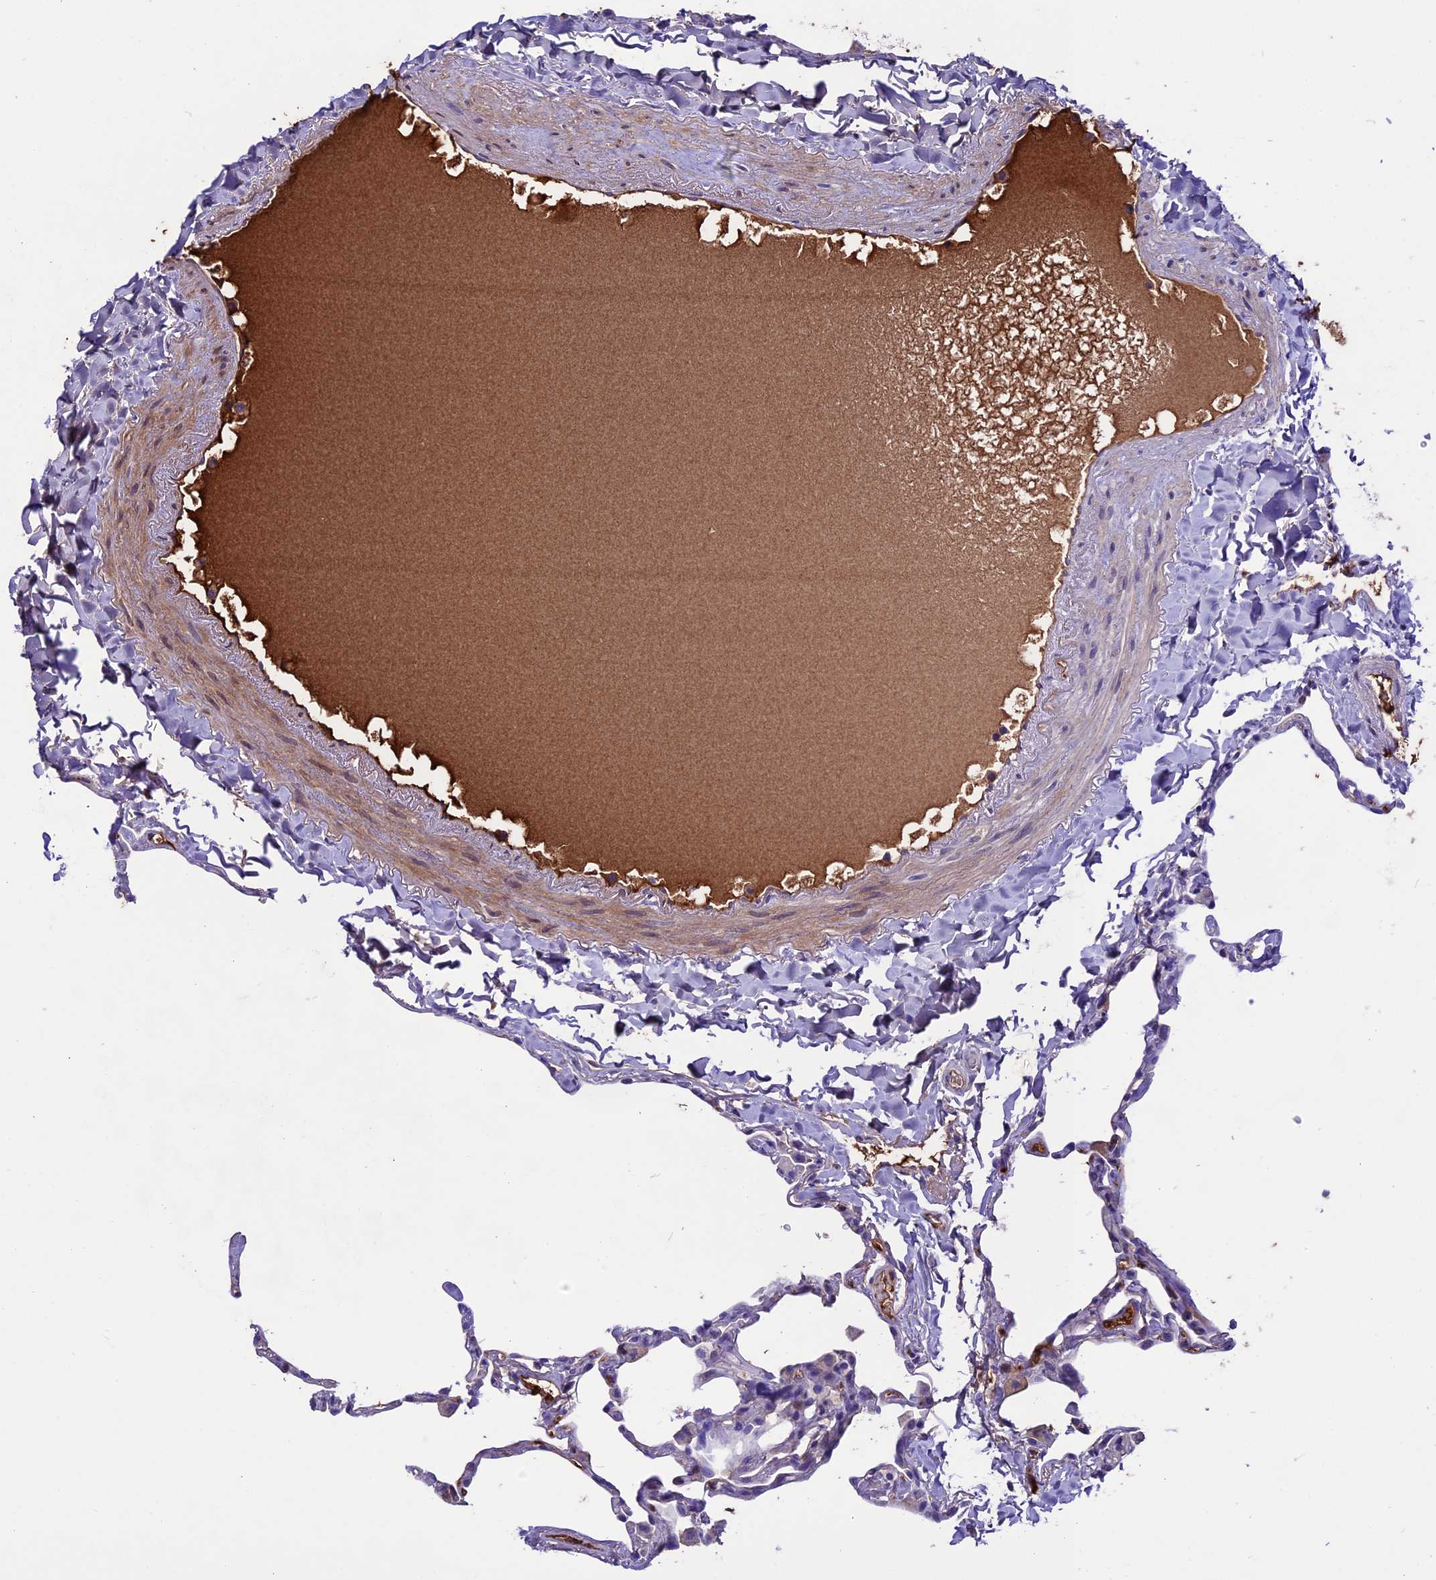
{"staining": {"intensity": "moderate", "quantity": "25%-75%", "location": "cytoplasmic/membranous"}, "tissue": "lung", "cell_type": "Alveolar cells", "image_type": "normal", "snomed": [{"axis": "morphology", "description": "Normal tissue, NOS"}, {"axis": "topography", "description": "Lung"}], "caption": "This photomicrograph demonstrates immunohistochemistry (IHC) staining of normal lung, with medium moderate cytoplasmic/membranous positivity in approximately 25%-75% of alveolar cells.", "gene": "TCP11L2", "patient": {"sex": "male", "age": 65}}